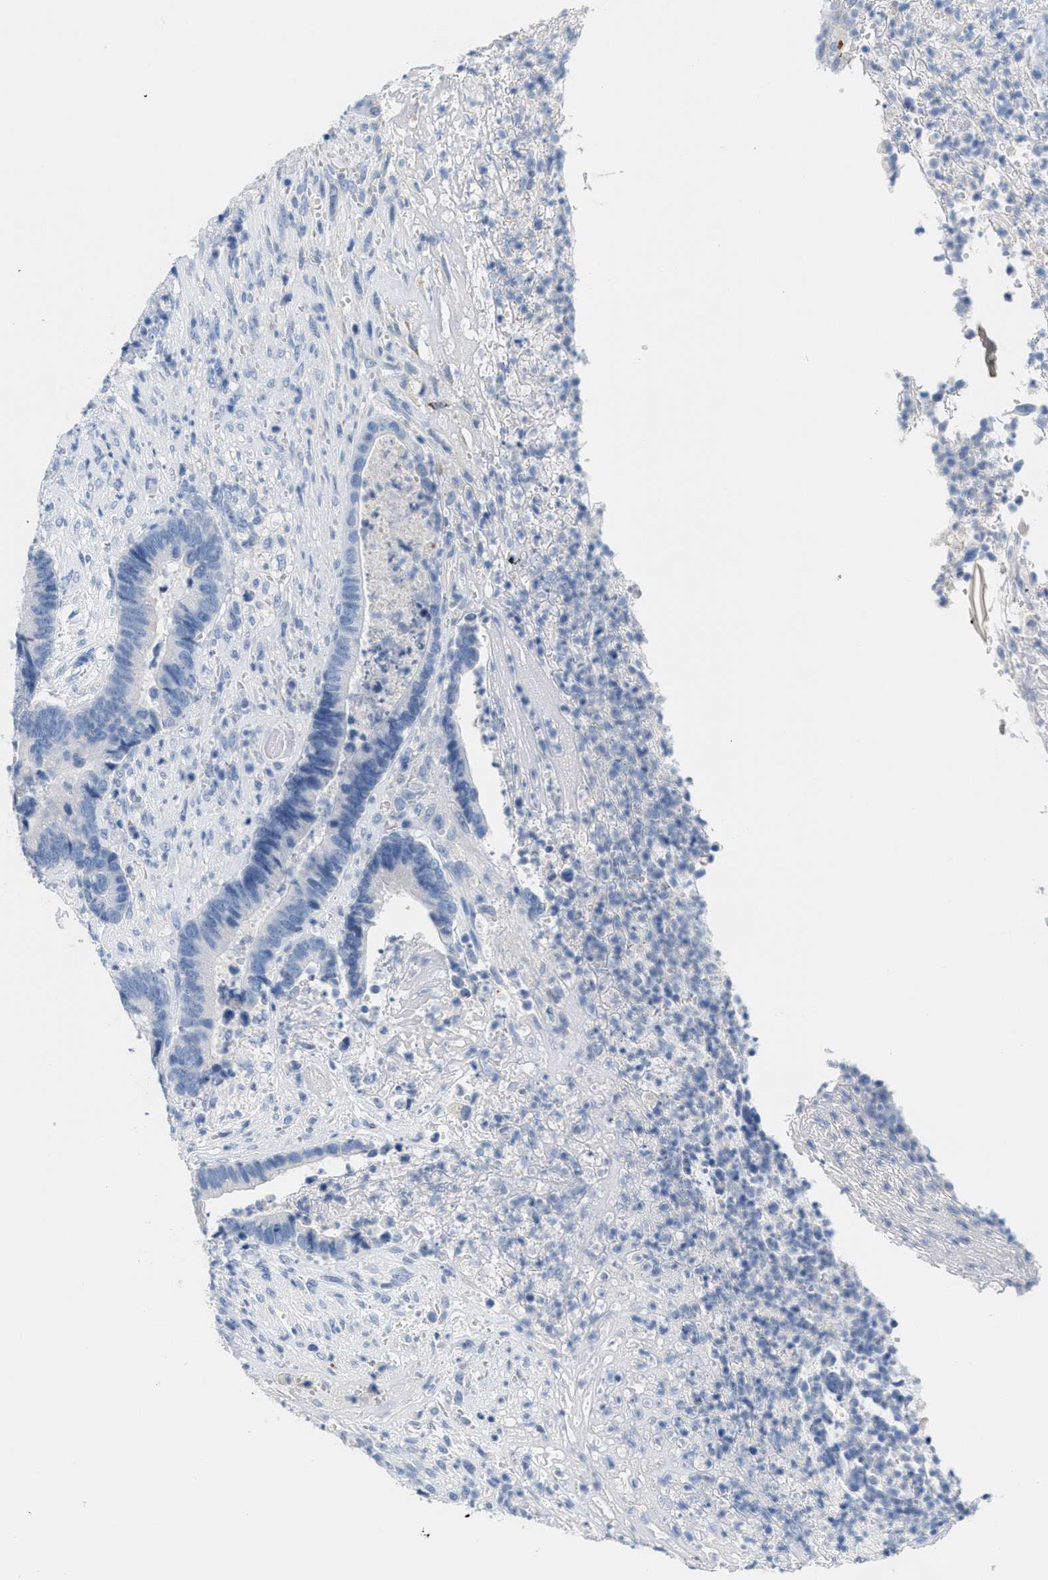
{"staining": {"intensity": "negative", "quantity": "none", "location": "none"}, "tissue": "colorectal cancer", "cell_type": "Tumor cells", "image_type": "cancer", "snomed": [{"axis": "morphology", "description": "Adenocarcinoma, NOS"}, {"axis": "topography", "description": "Rectum"}], "caption": "Histopathology image shows no protein staining in tumor cells of colorectal adenocarcinoma tissue.", "gene": "GPM6A", "patient": {"sex": "female", "age": 89}}